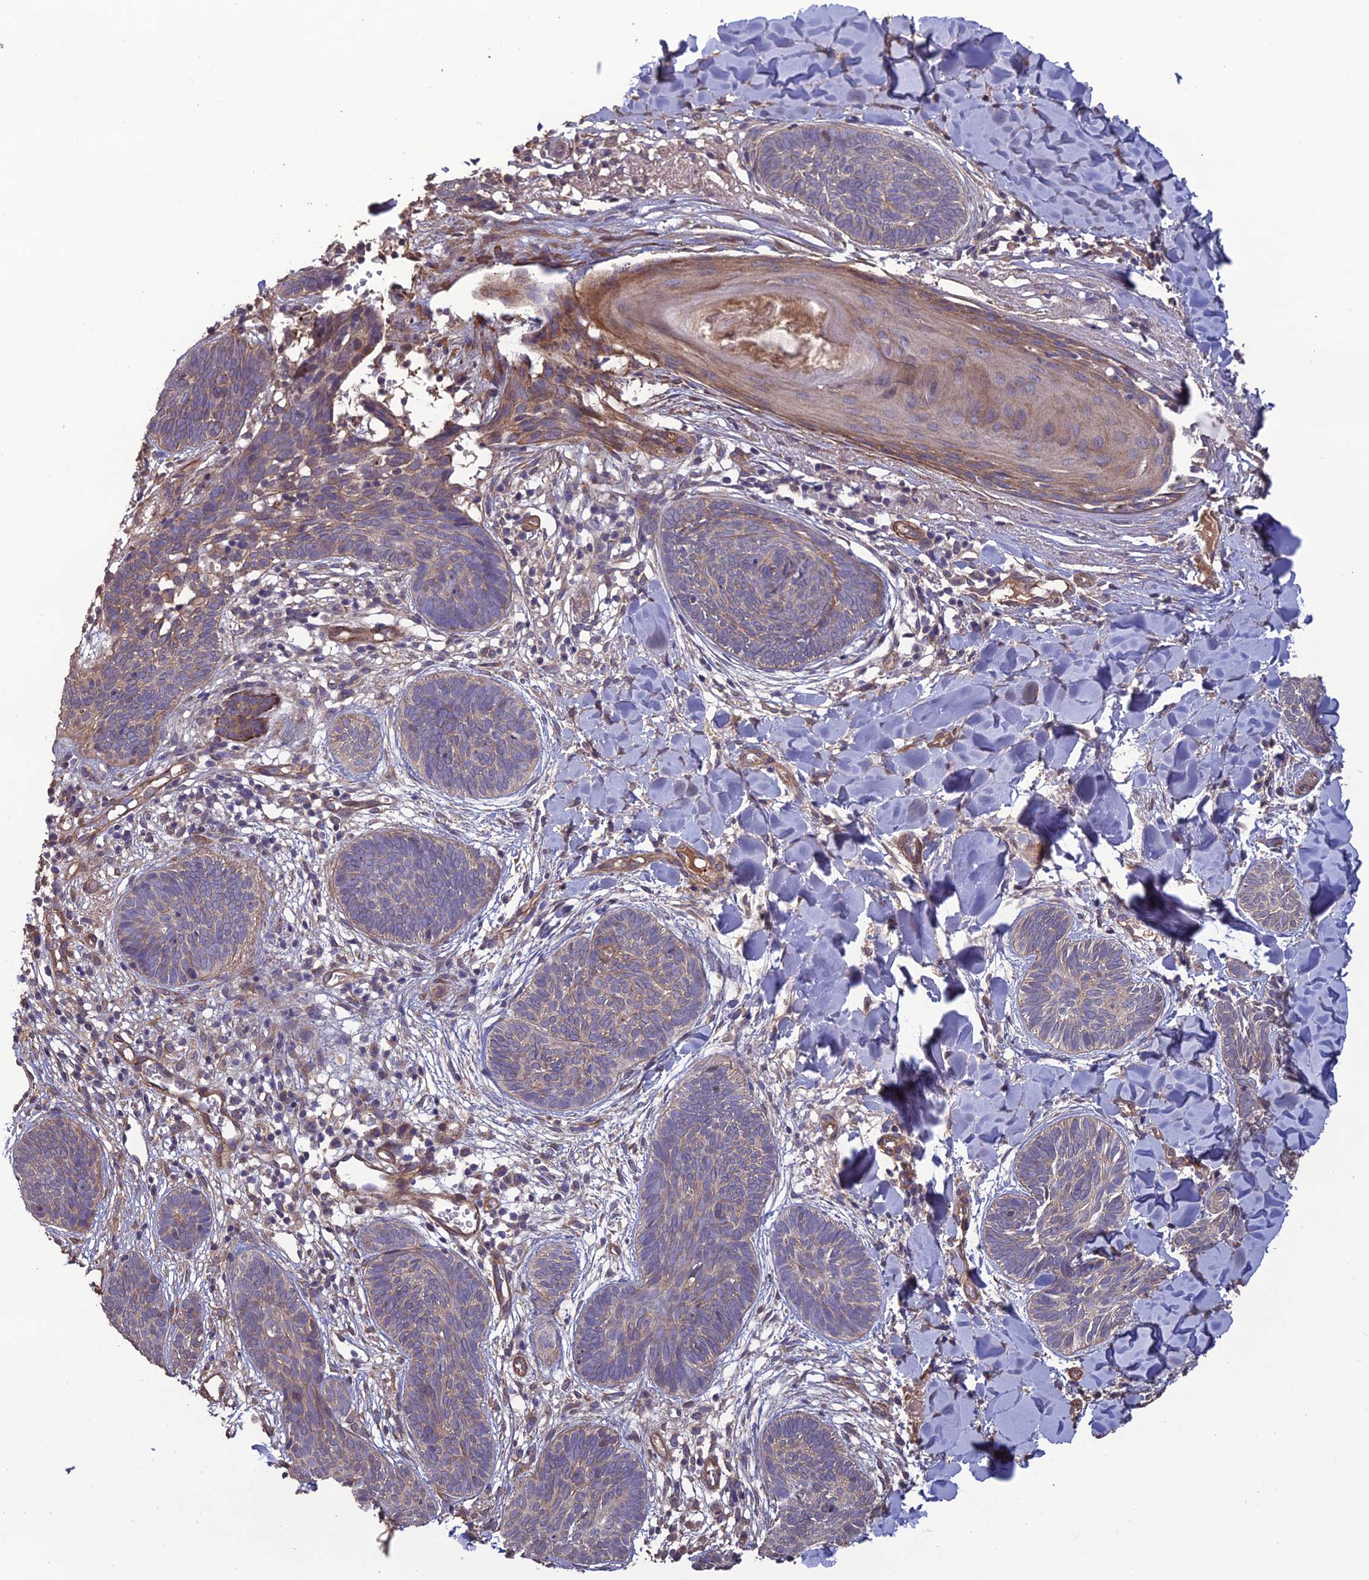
{"staining": {"intensity": "weak", "quantity": "25%-75%", "location": "cytoplasmic/membranous"}, "tissue": "skin cancer", "cell_type": "Tumor cells", "image_type": "cancer", "snomed": [{"axis": "morphology", "description": "Basal cell carcinoma"}, {"axis": "topography", "description": "Skin"}], "caption": "Protein staining of skin cancer tissue shows weak cytoplasmic/membranous staining in about 25%-75% of tumor cells.", "gene": "ATP6V0A2", "patient": {"sex": "female", "age": 81}}